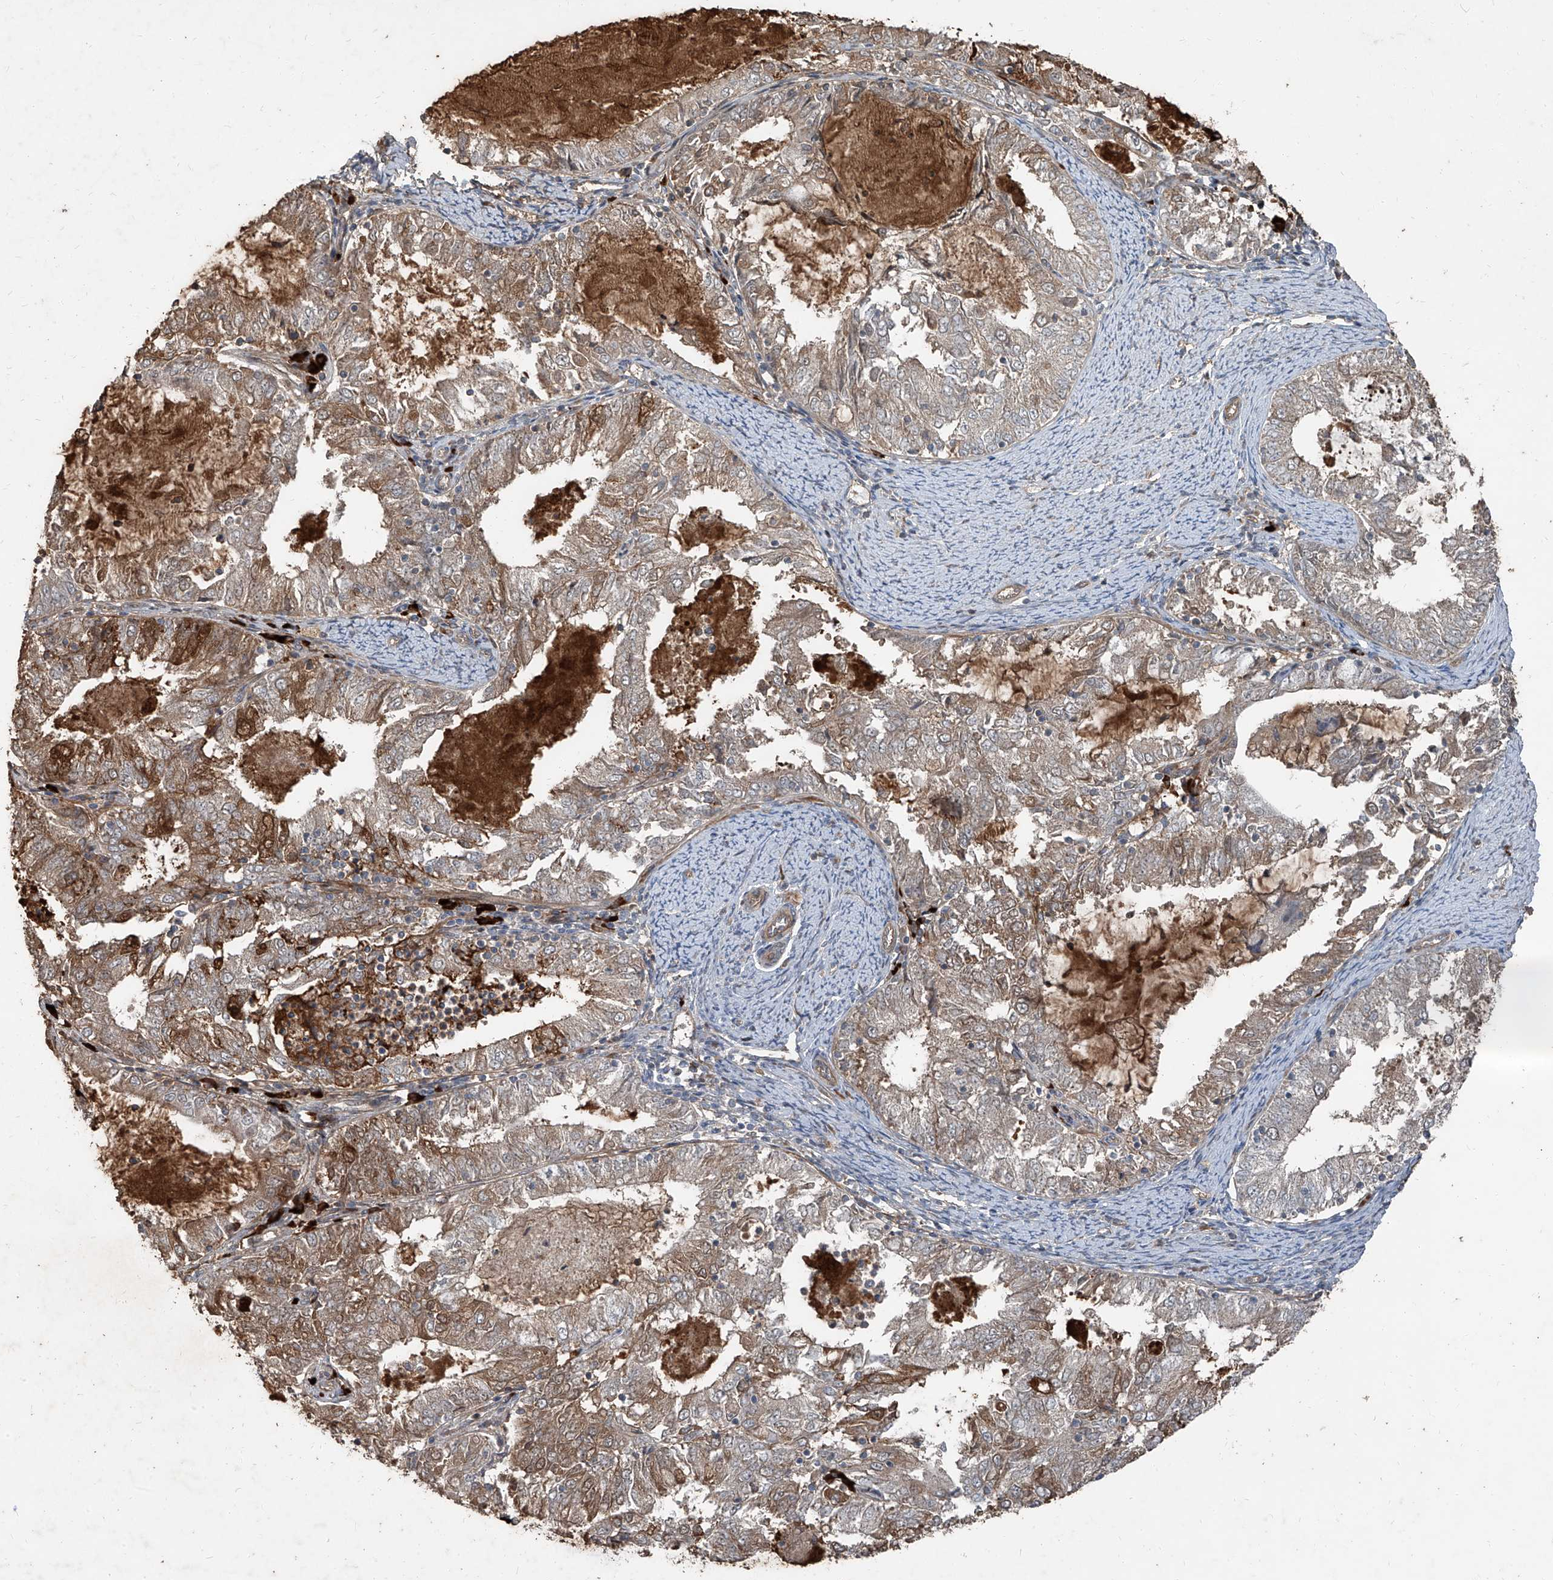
{"staining": {"intensity": "moderate", "quantity": "<25%", "location": "cytoplasmic/membranous"}, "tissue": "endometrial cancer", "cell_type": "Tumor cells", "image_type": "cancer", "snomed": [{"axis": "morphology", "description": "Adenocarcinoma, NOS"}, {"axis": "topography", "description": "Endometrium"}], "caption": "Immunohistochemistry of endometrial cancer demonstrates low levels of moderate cytoplasmic/membranous positivity in approximately <25% of tumor cells.", "gene": "CCN1", "patient": {"sex": "female", "age": 57}}